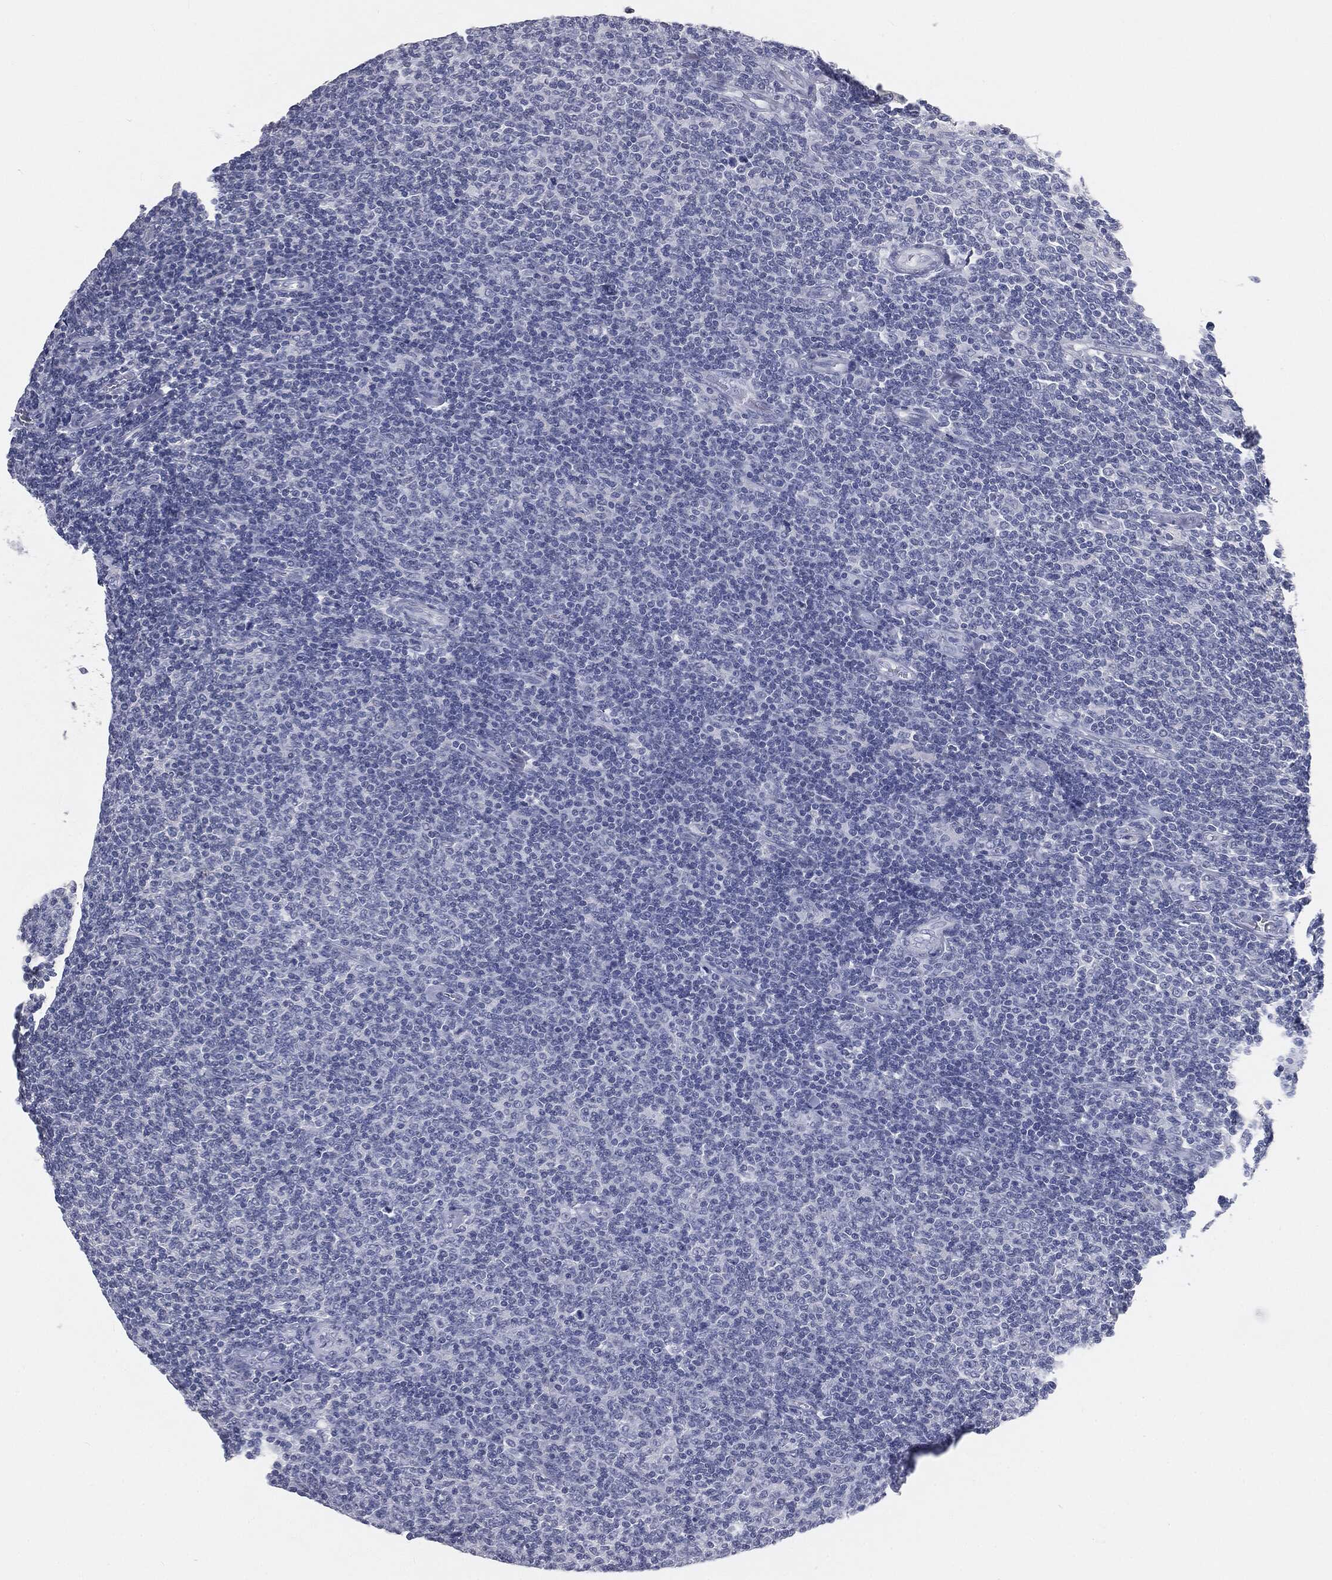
{"staining": {"intensity": "negative", "quantity": "none", "location": "none"}, "tissue": "lymphoma", "cell_type": "Tumor cells", "image_type": "cancer", "snomed": [{"axis": "morphology", "description": "Malignant lymphoma, non-Hodgkin's type, Low grade"}, {"axis": "topography", "description": "Lymph node"}], "caption": "Immunohistochemical staining of human lymphoma demonstrates no significant staining in tumor cells.", "gene": "PRAME", "patient": {"sex": "male", "age": 52}}